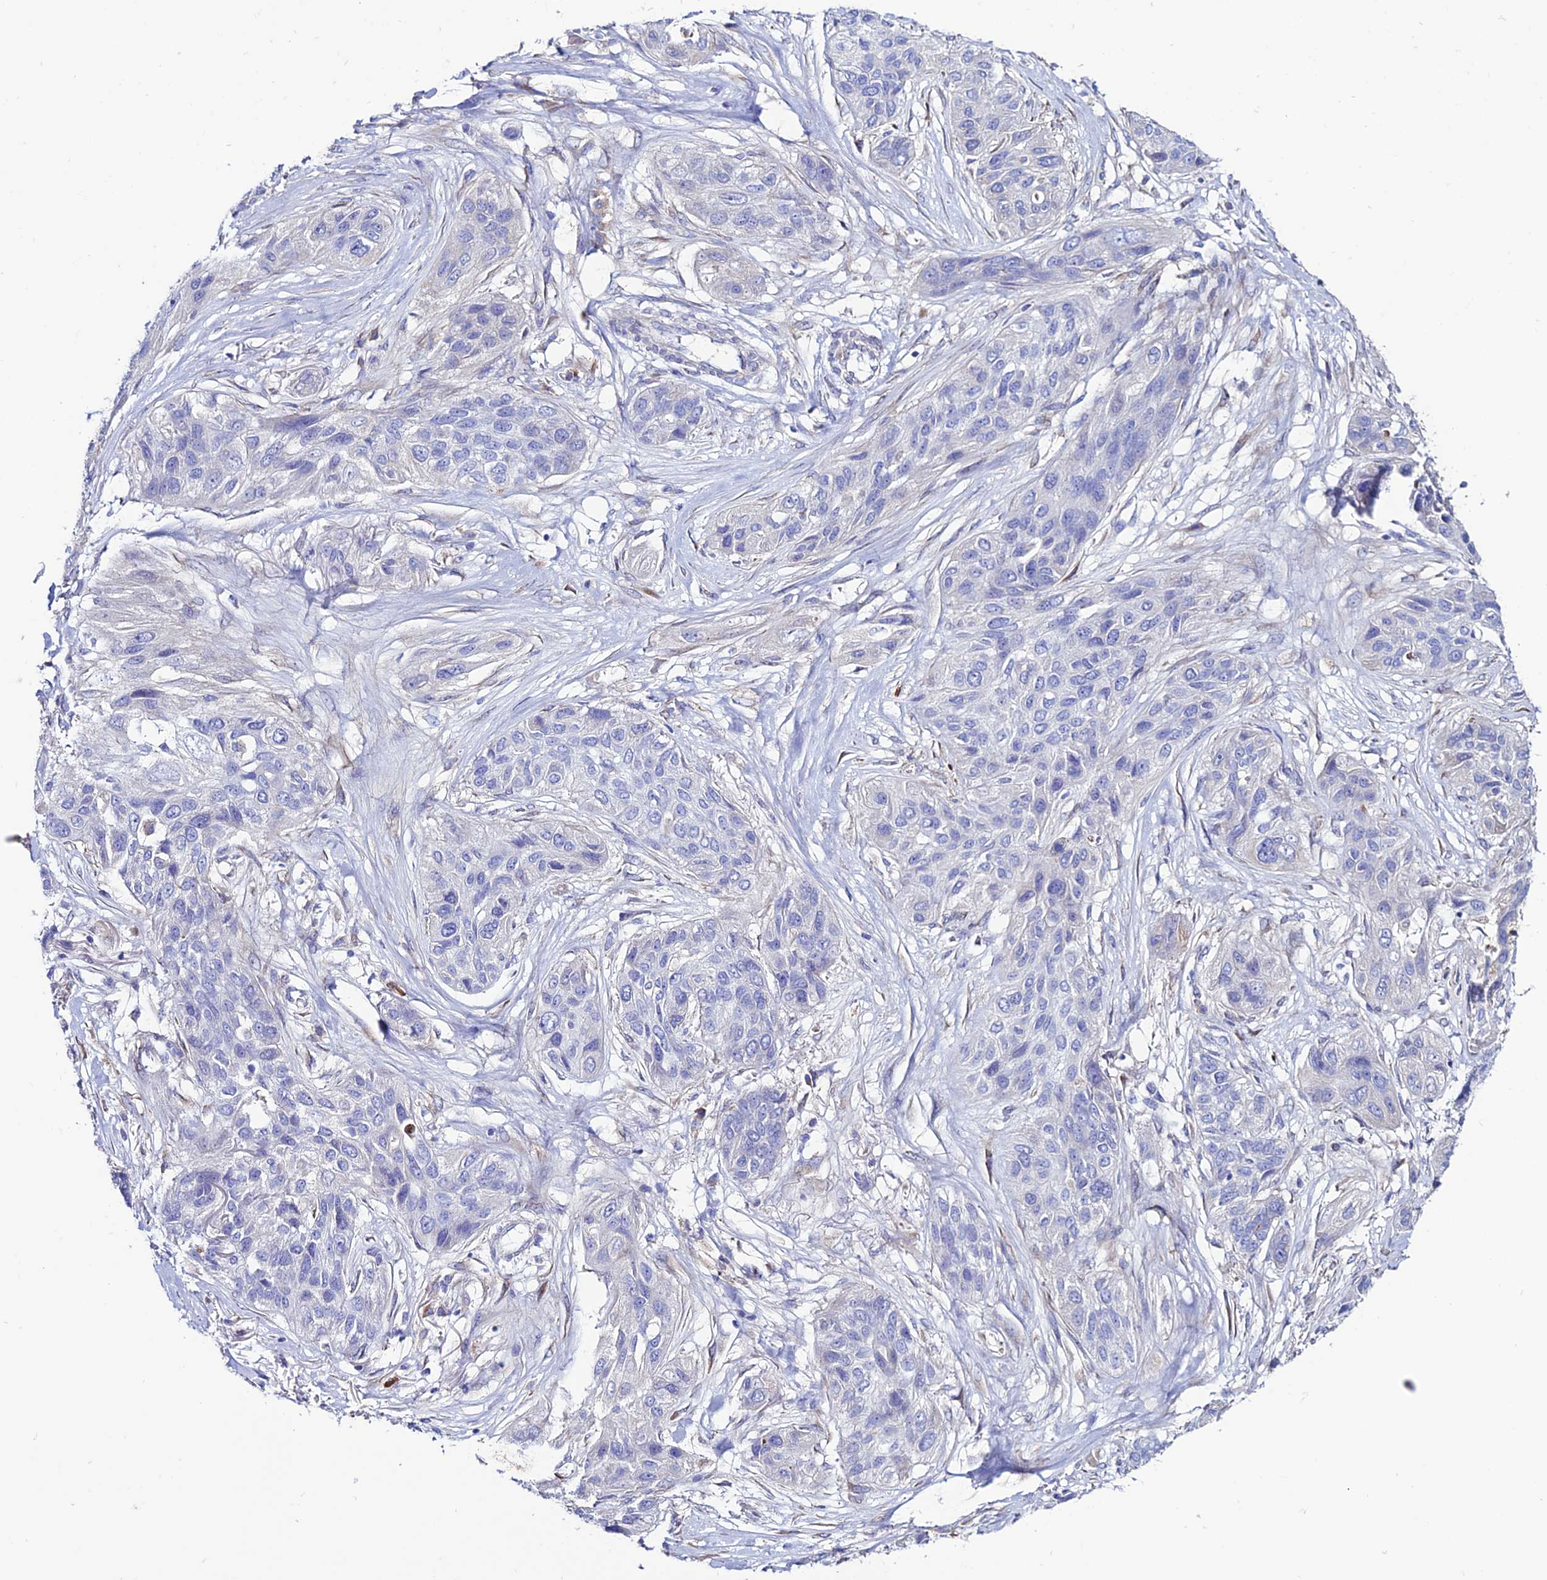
{"staining": {"intensity": "negative", "quantity": "none", "location": "none"}, "tissue": "lung cancer", "cell_type": "Tumor cells", "image_type": "cancer", "snomed": [{"axis": "morphology", "description": "Squamous cell carcinoma, NOS"}, {"axis": "topography", "description": "Lung"}], "caption": "DAB (3,3'-diaminobenzidine) immunohistochemical staining of lung cancer reveals no significant positivity in tumor cells. Brightfield microscopy of immunohistochemistry (IHC) stained with DAB (3,3'-diaminobenzidine) (brown) and hematoxylin (blue), captured at high magnification.", "gene": "OR51Q1", "patient": {"sex": "female", "age": 70}}